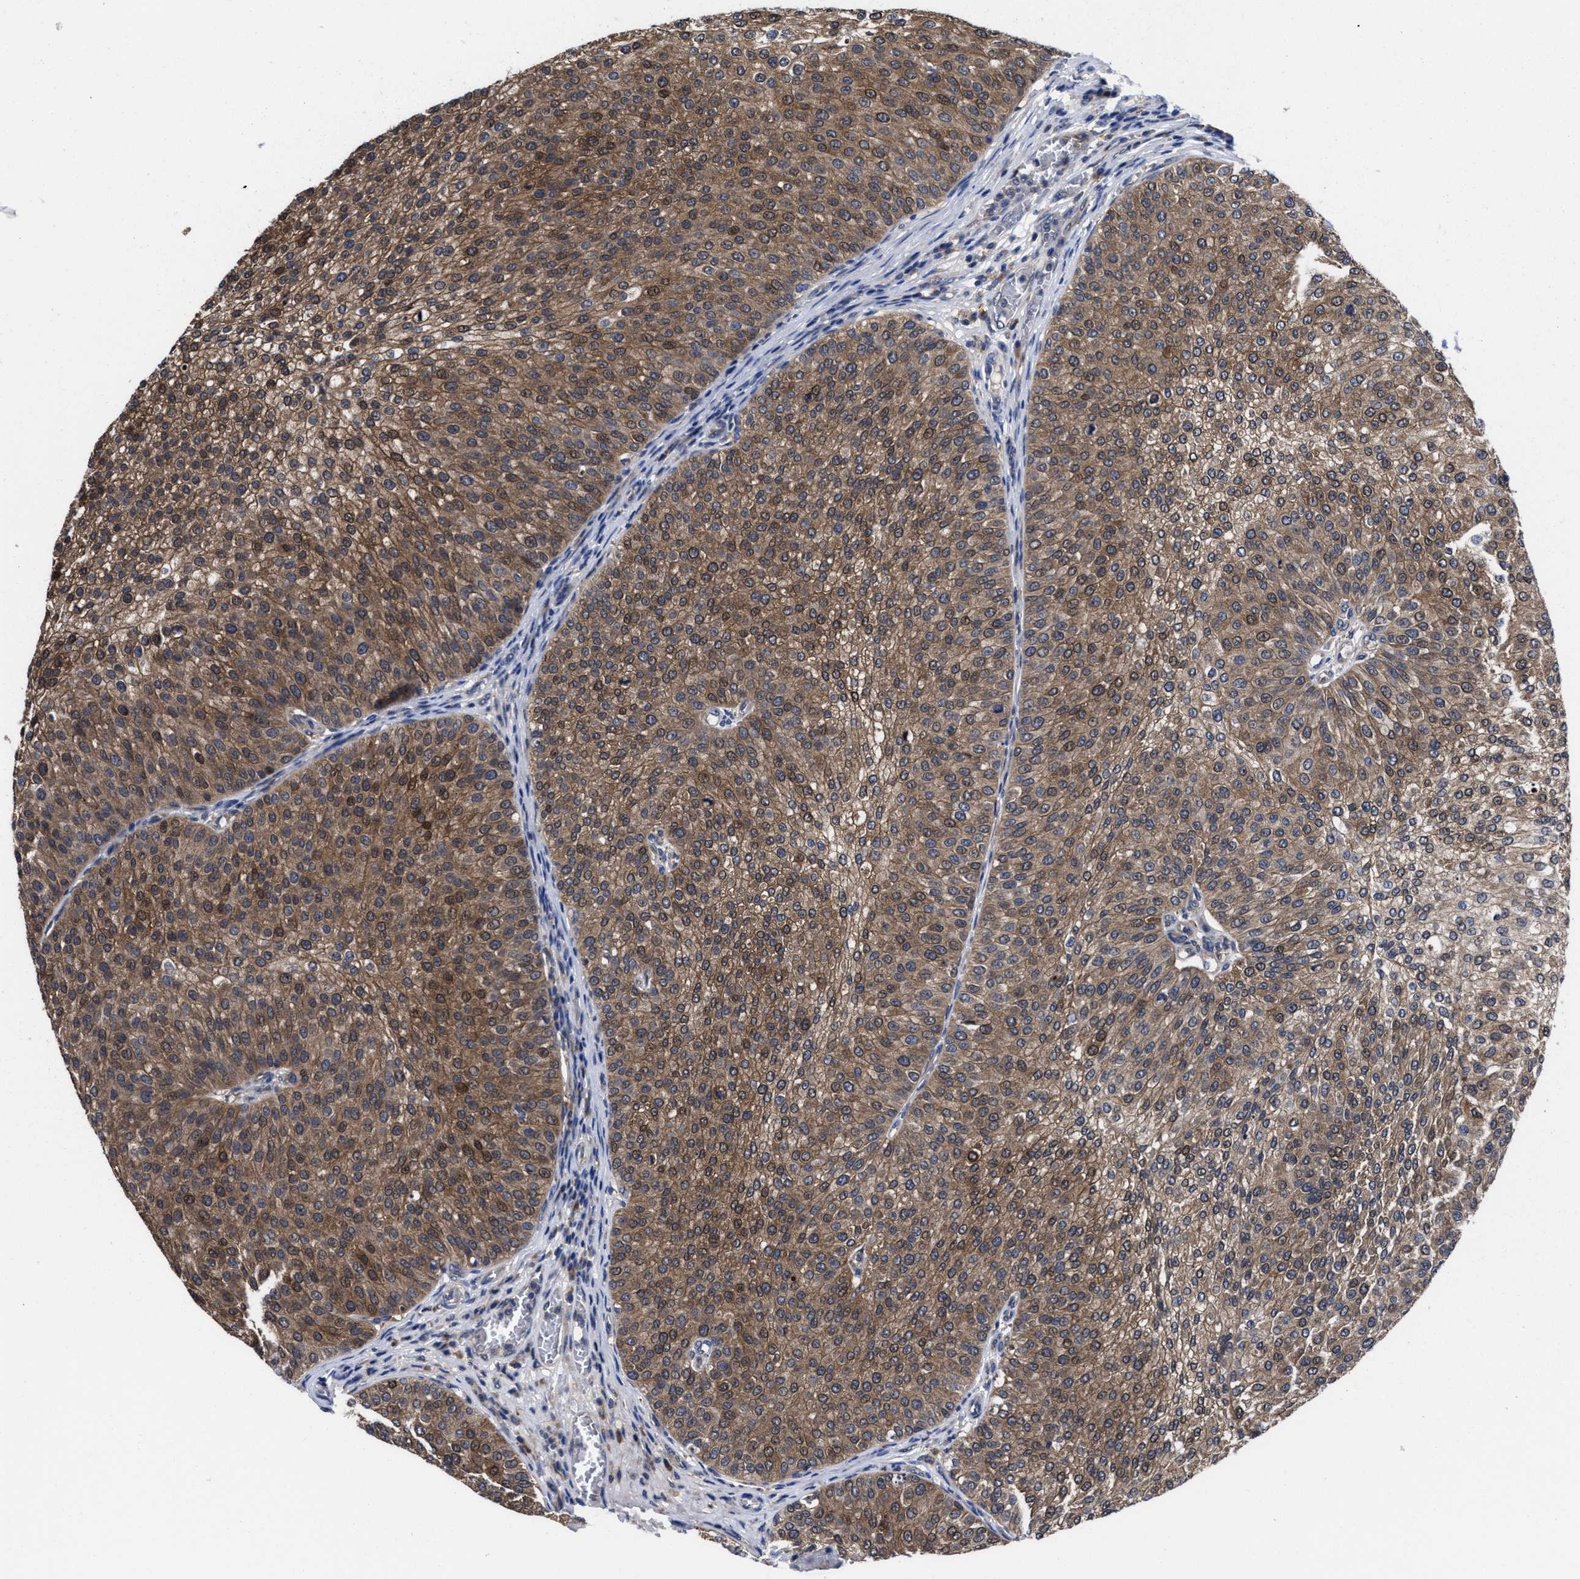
{"staining": {"intensity": "moderate", "quantity": ">75%", "location": "cytoplasmic/membranous"}, "tissue": "urothelial cancer", "cell_type": "Tumor cells", "image_type": "cancer", "snomed": [{"axis": "morphology", "description": "Urothelial carcinoma, Low grade"}, {"axis": "topography", "description": "Smooth muscle"}, {"axis": "topography", "description": "Urinary bladder"}], "caption": "Human urothelial cancer stained with a protein marker demonstrates moderate staining in tumor cells.", "gene": "TXNDC17", "patient": {"sex": "male", "age": 60}}